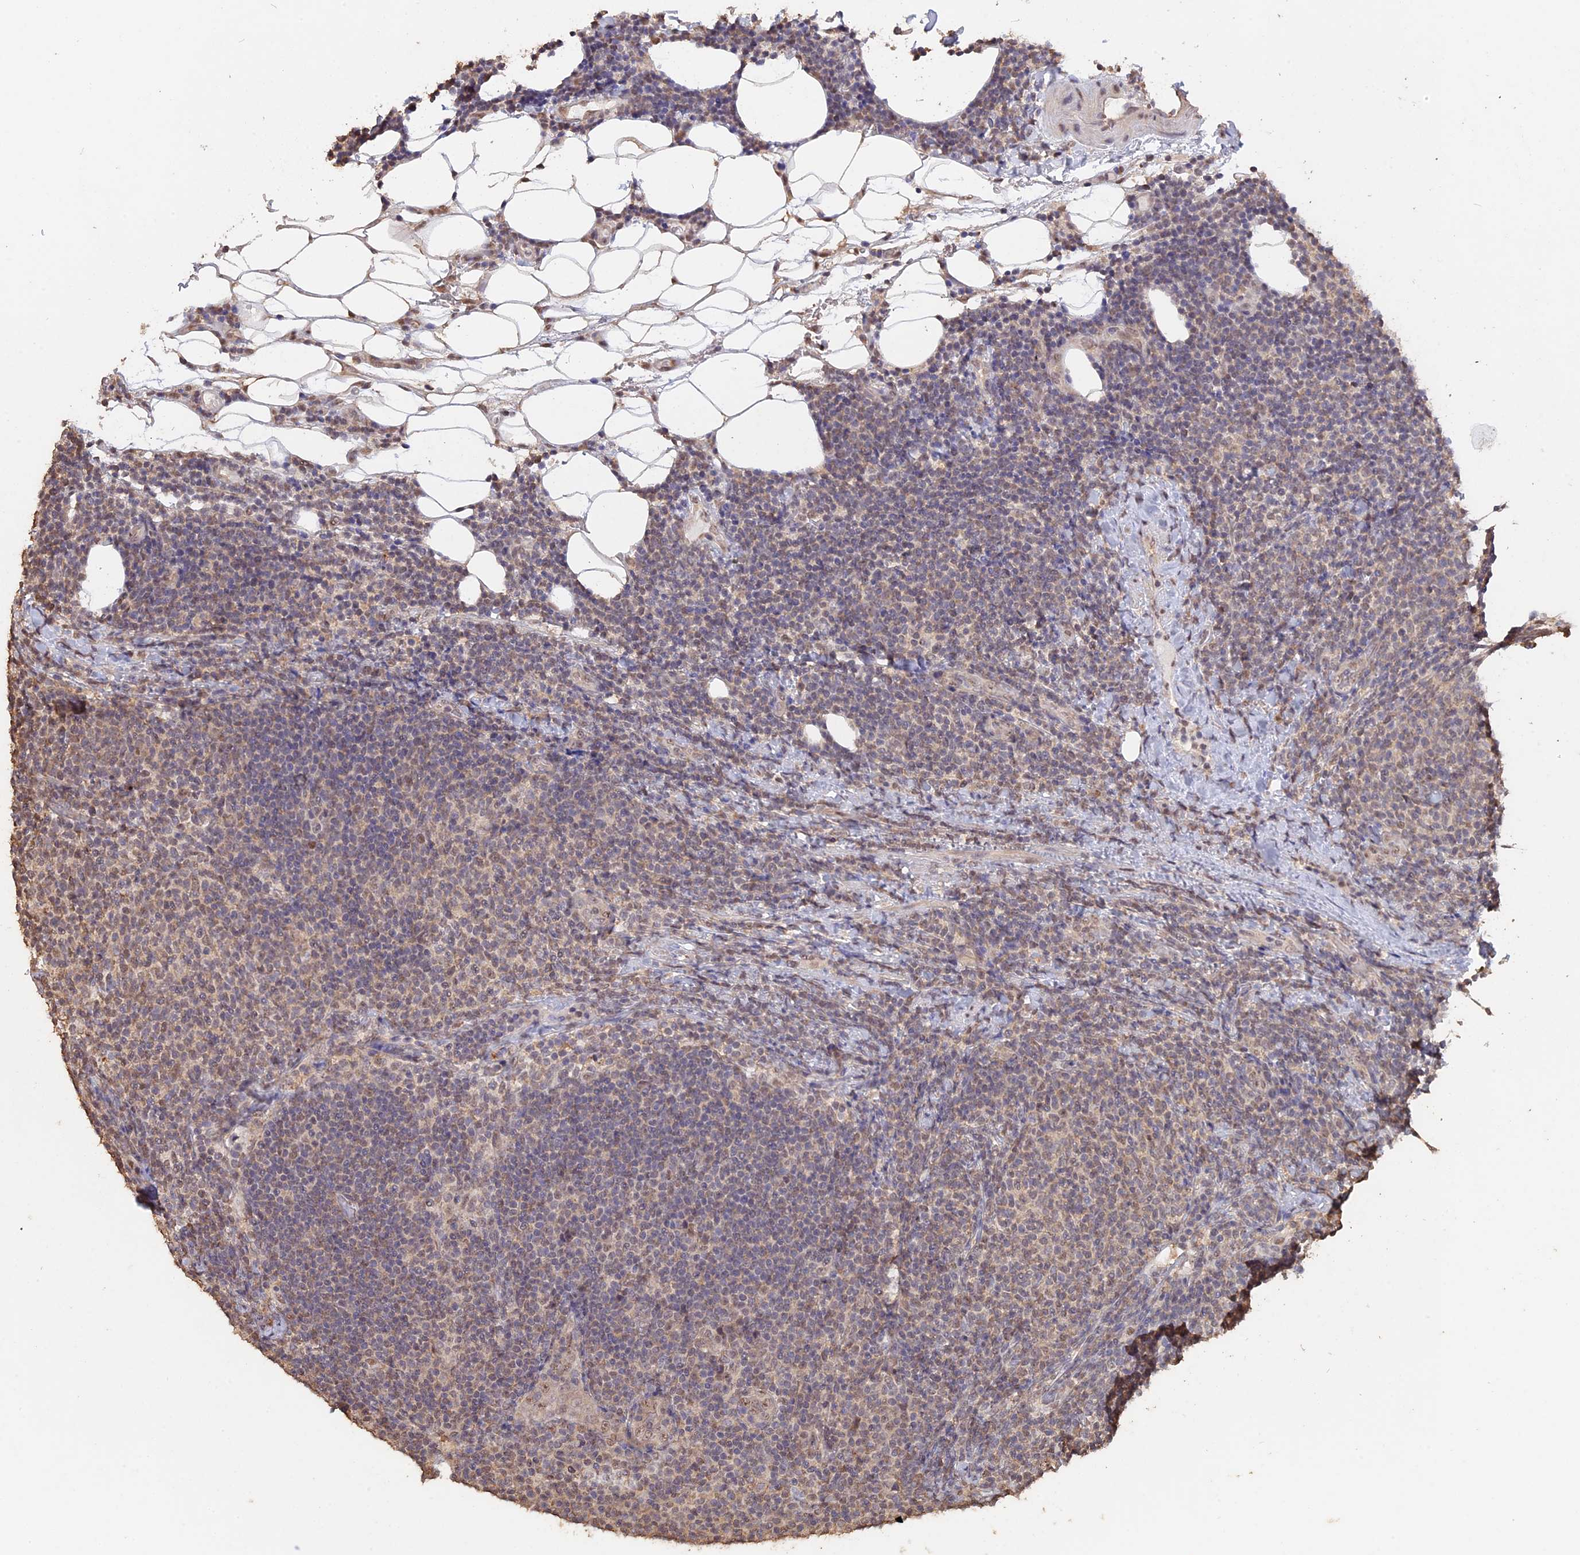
{"staining": {"intensity": "weak", "quantity": "25%-75%", "location": "cytoplasmic/membranous,nuclear"}, "tissue": "lymphoma", "cell_type": "Tumor cells", "image_type": "cancer", "snomed": [{"axis": "morphology", "description": "Malignant lymphoma, non-Hodgkin's type, Low grade"}, {"axis": "topography", "description": "Lymph node"}], "caption": "This is an image of IHC staining of low-grade malignant lymphoma, non-Hodgkin's type, which shows weak expression in the cytoplasmic/membranous and nuclear of tumor cells.", "gene": "PSMC6", "patient": {"sex": "male", "age": 66}}